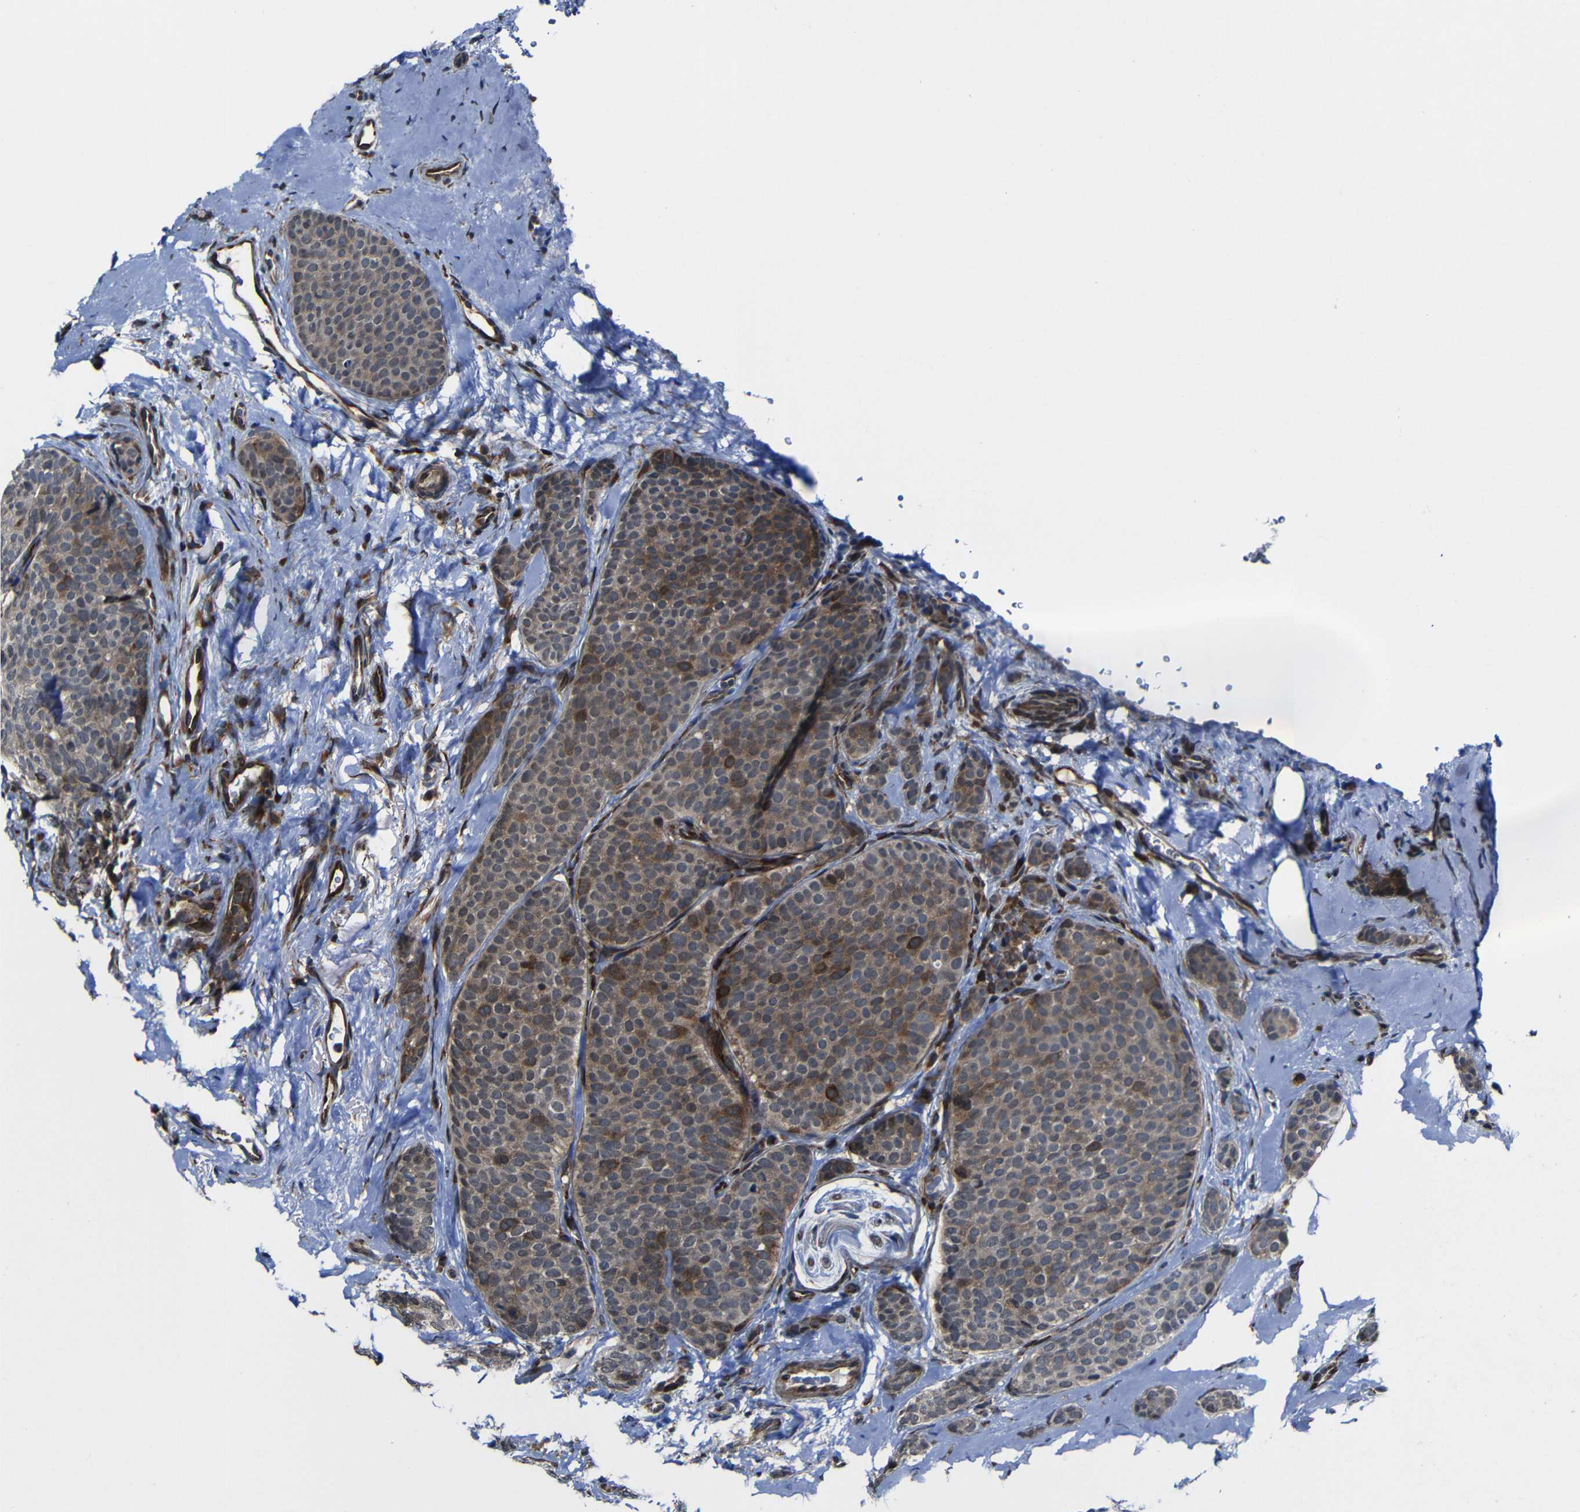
{"staining": {"intensity": "moderate", "quantity": ">75%", "location": "cytoplasmic/membranous"}, "tissue": "breast cancer", "cell_type": "Tumor cells", "image_type": "cancer", "snomed": [{"axis": "morphology", "description": "Lobular carcinoma"}, {"axis": "topography", "description": "Skin"}, {"axis": "topography", "description": "Breast"}], "caption": "Breast cancer (lobular carcinoma) tissue shows moderate cytoplasmic/membranous expression in about >75% of tumor cells", "gene": "KIAA0513", "patient": {"sex": "female", "age": 46}}